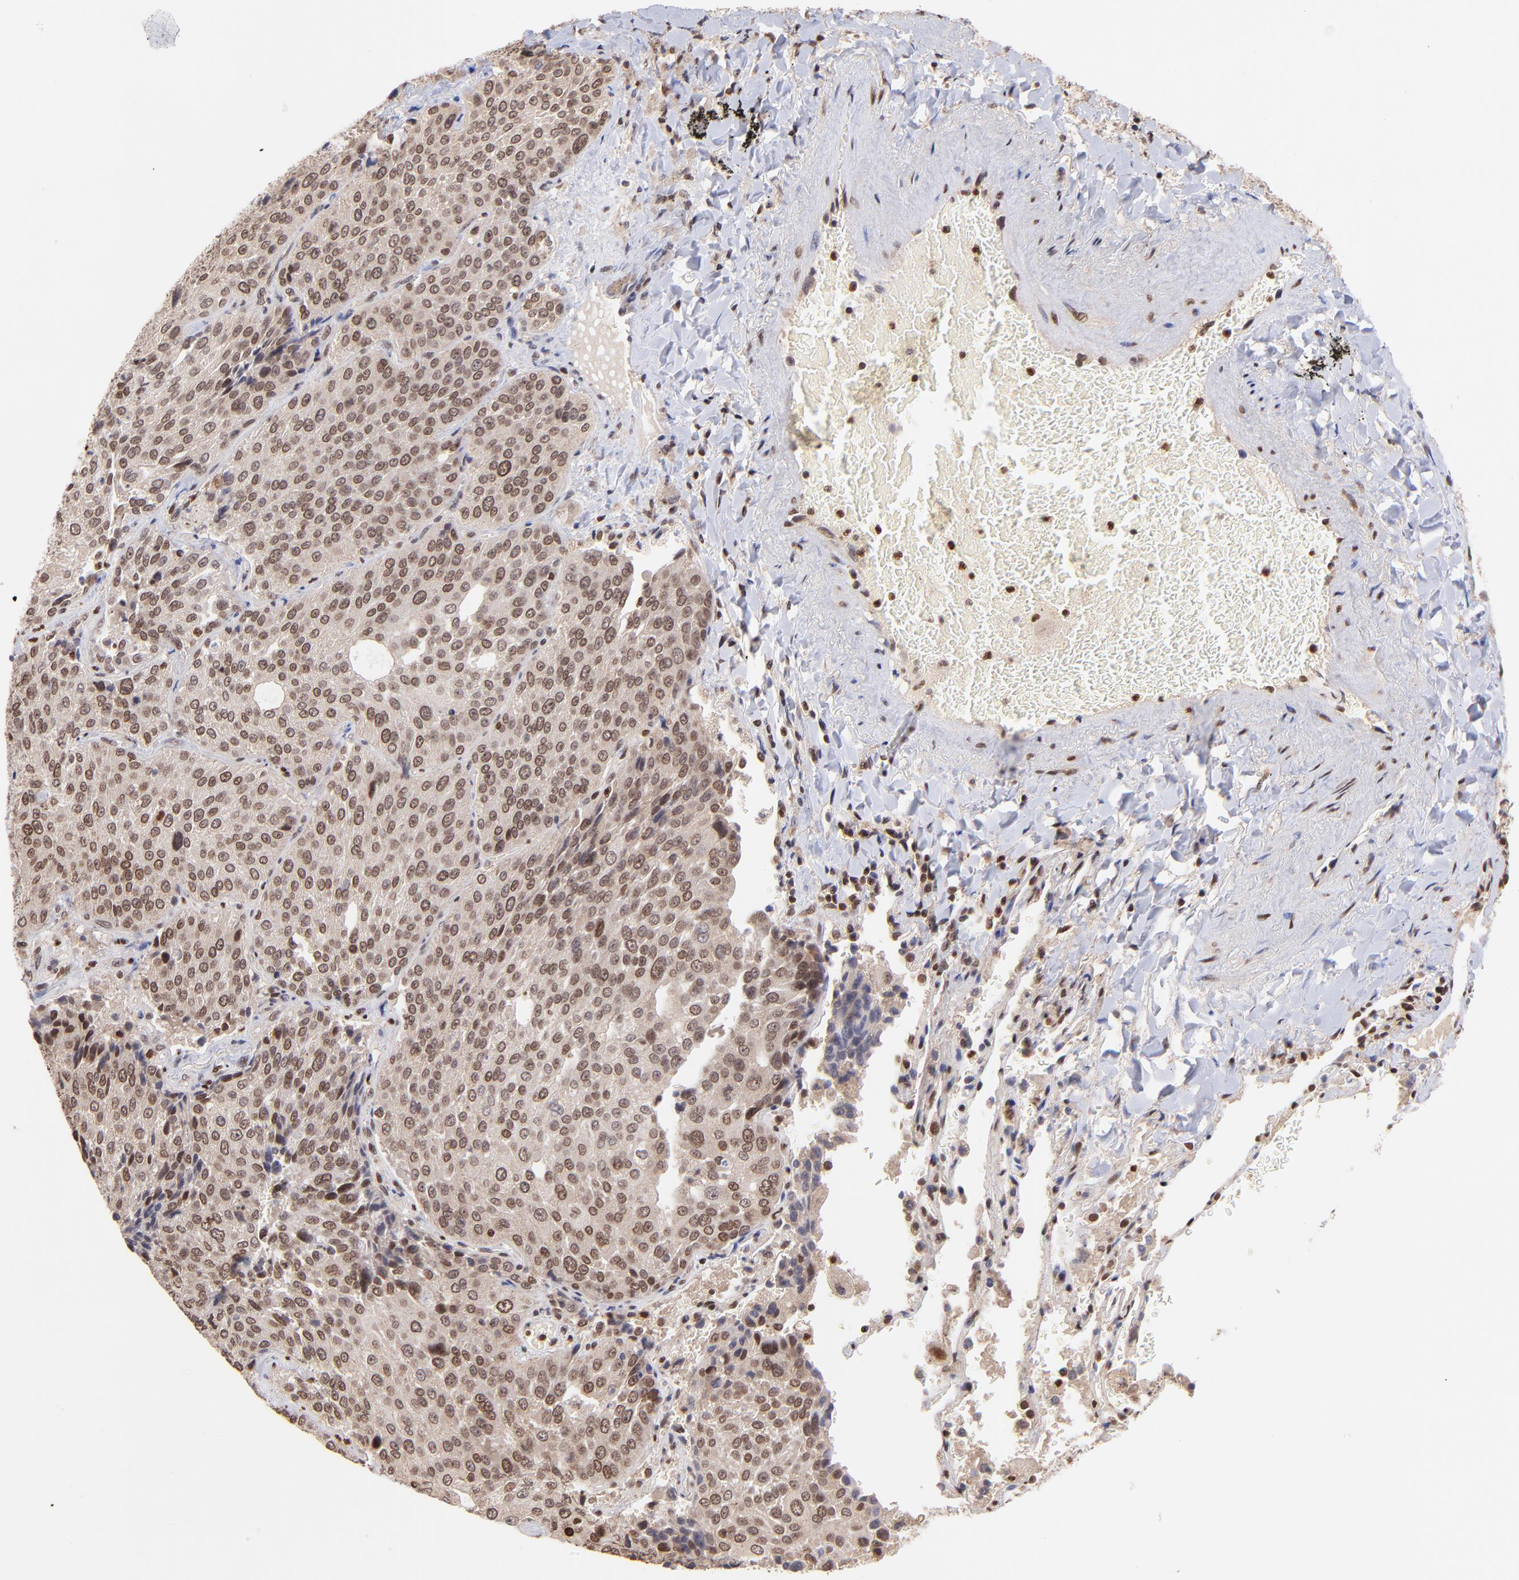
{"staining": {"intensity": "moderate", "quantity": ">75%", "location": "cytoplasmic/membranous,nuclear"}, "tissue": "lung cancer", "cell_type": "Tumor cells", "image_type": "cancer", "snomed": [{"axis": "morphology", "description": "Squamous cell carcinoma, NOS"}, {"axis": "topography", "description": "Lung"}], "caption": "Moderate cytoplasmic/membranous and nuclear protein expression is identified in about >75% of tumor cells in lung squamous cell carcinoma. (DAB IHC with brightfield microscopy, high magnification).", "gene": "WDR25", "patient": {"sex": "male", "age": 54}}